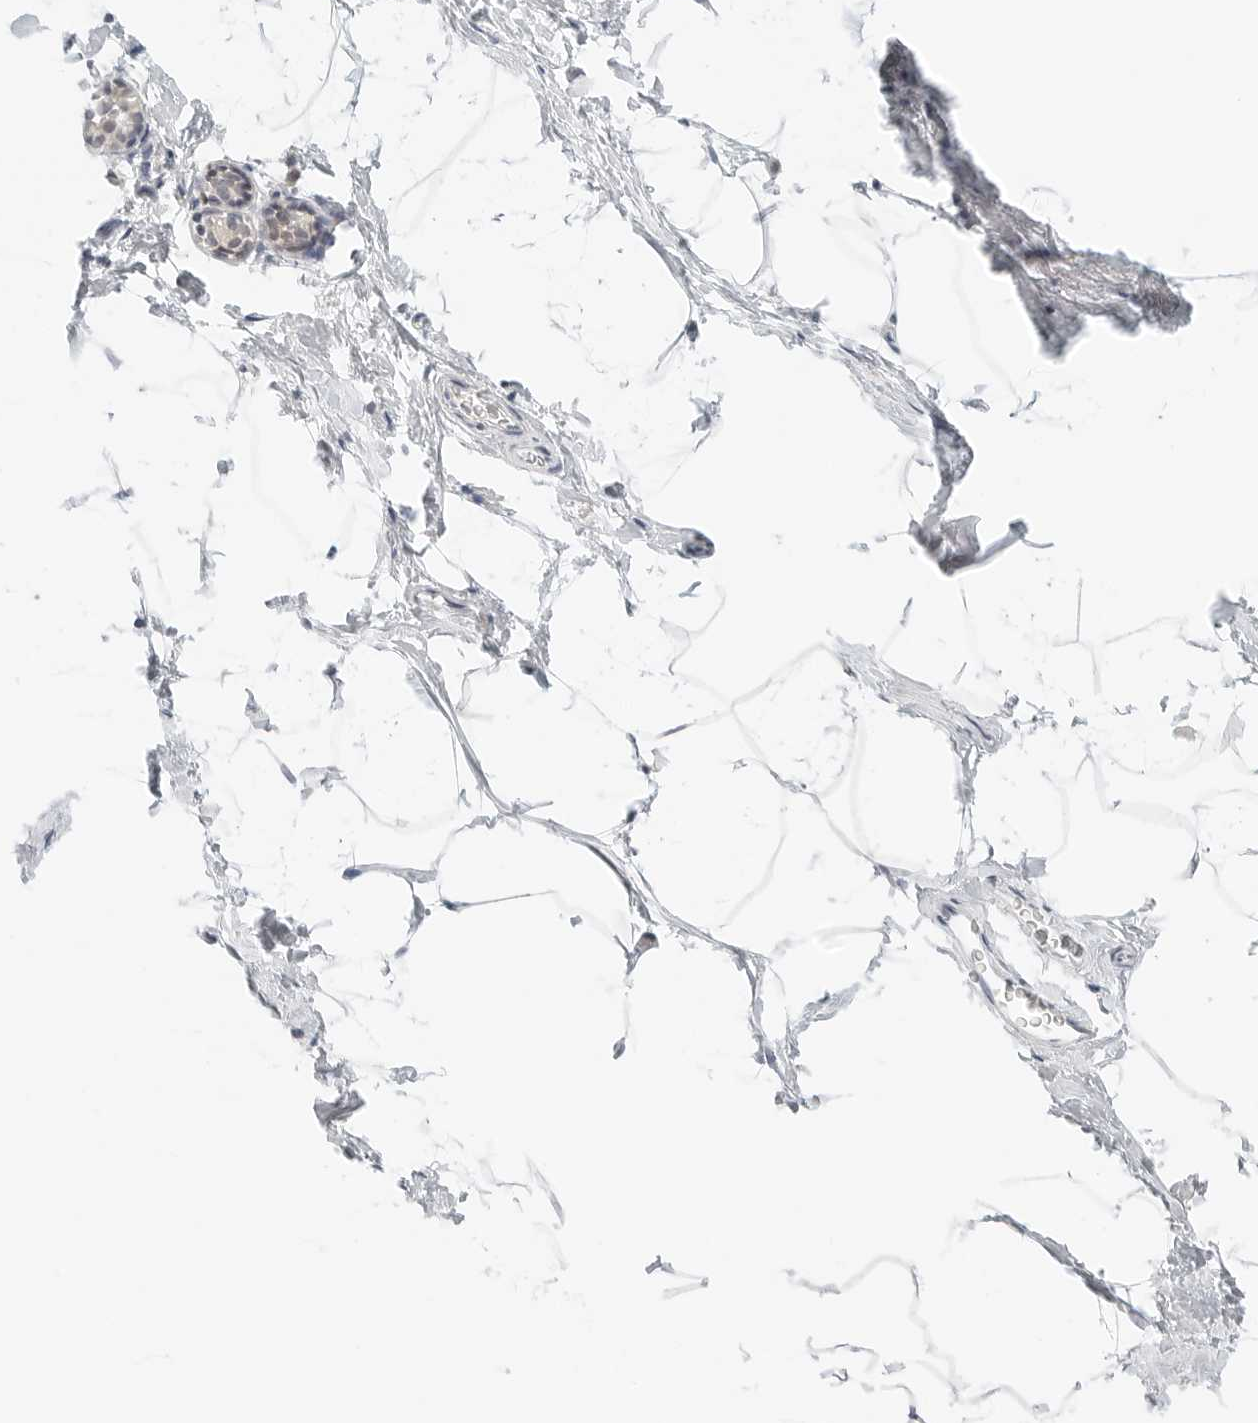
{"staining": {"intensity": "negative", "quantity": "none", "location": "none"}, "tissue": "breast", "cell_type": "Adipocytes", "image_type": "normal", "snomed": [{"axis": "morphology", "description": "Normal tissue, NOS"}, {"axis": "topography", "description": "Breast"}], "caption": "IHC of benign breast exhibits no staining in adipocytes. (Stains: DAB immunohistochemistry with hematoxylin counter stain, Microscopy: brightfield microscopy at high magnification).", "gene": "IQCC", "patient": {"sex": "female", "age": 62}}